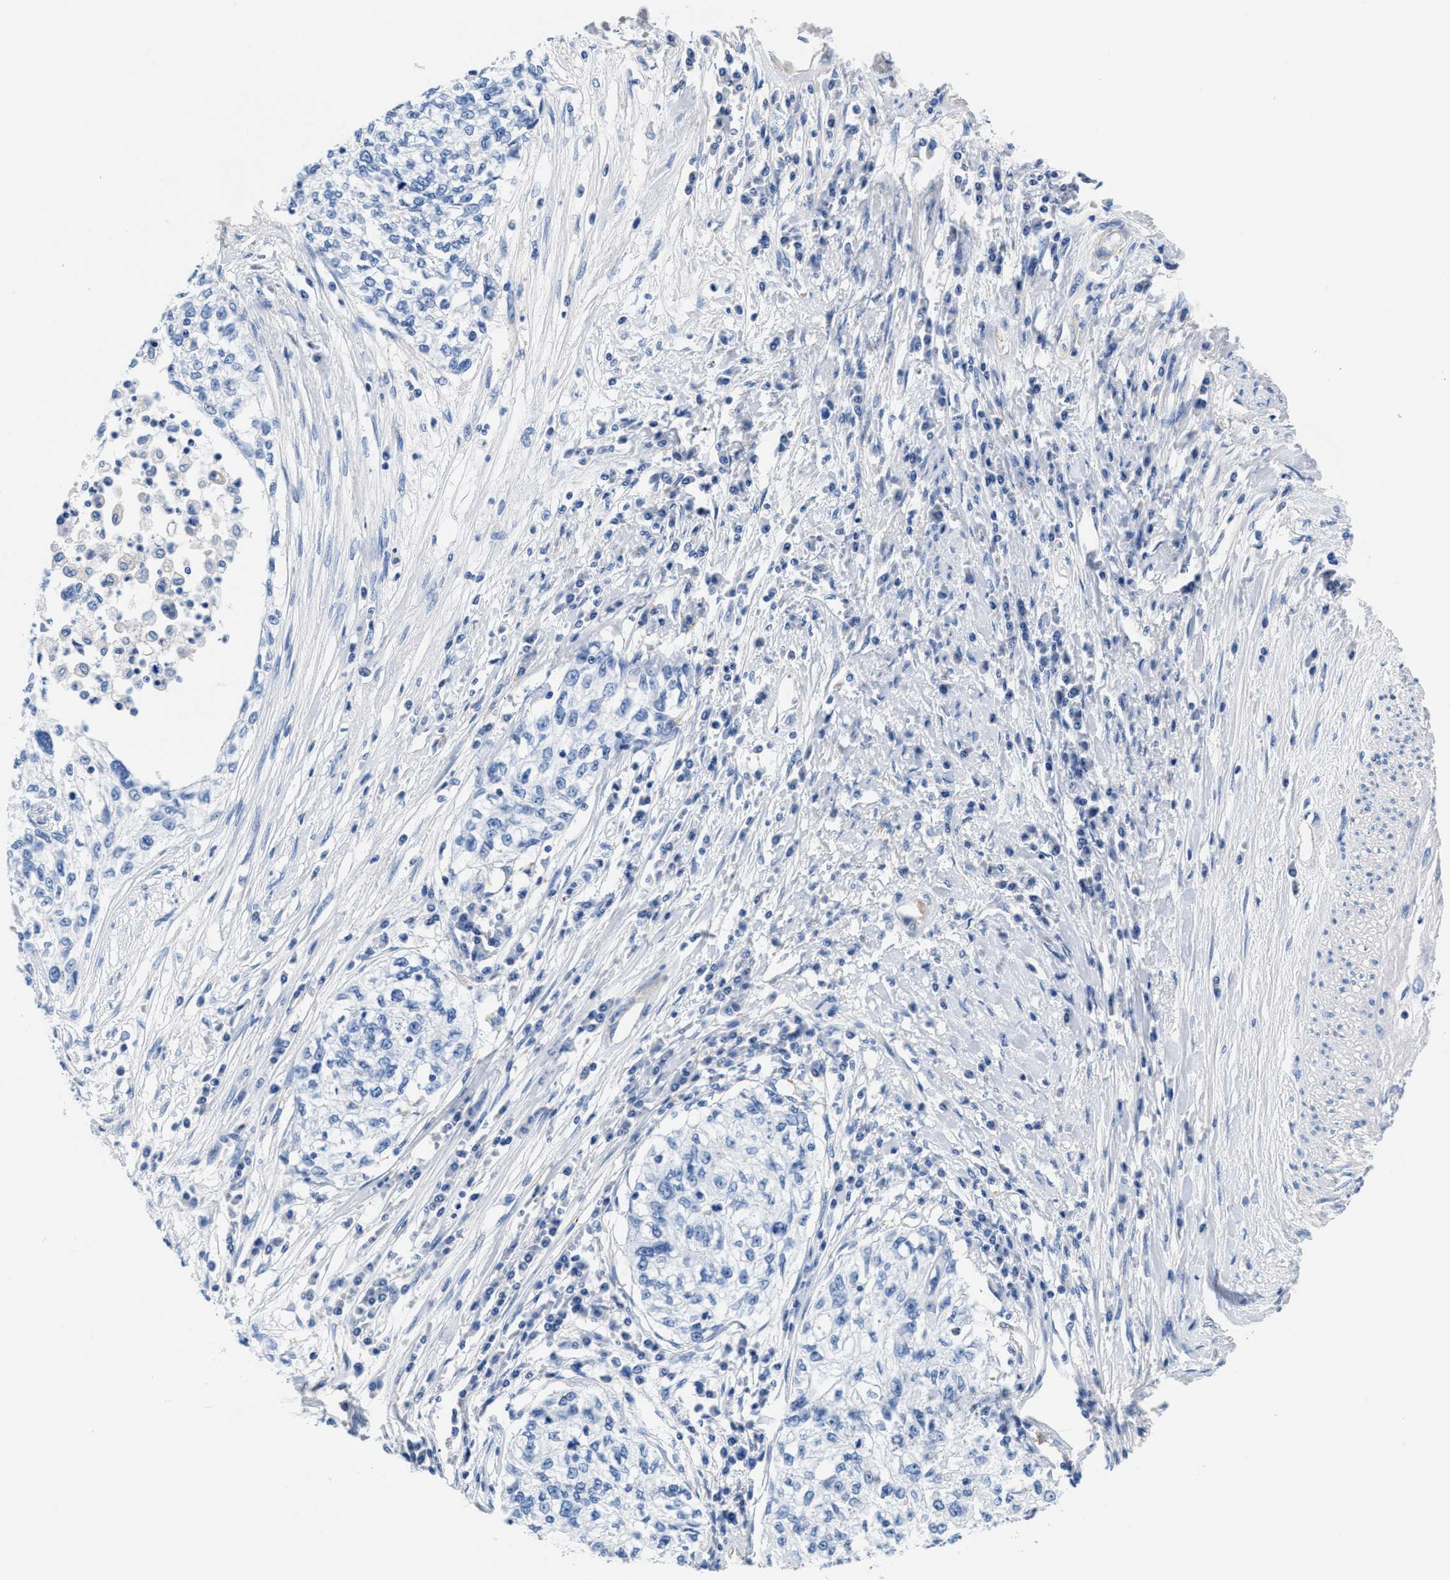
{"staining": {"intensity": "negative", "quantity": "none", "location": "none"}, "tissue": "cervical cancer", "cell_type": "Tumor cells", "image_type": "cancer", "snomed": [{"axis": "morphology", "description": "Squamous cell carcinoma, NOS"}, {"axis": "topography", "description": "Cervix"}], "caption": "Tumor cells show no significant protein positivity in cervical cancer (squamous cell carcinoma).", "gene": "SLFN13", "patient": {"sex": "female", "age": 57}}